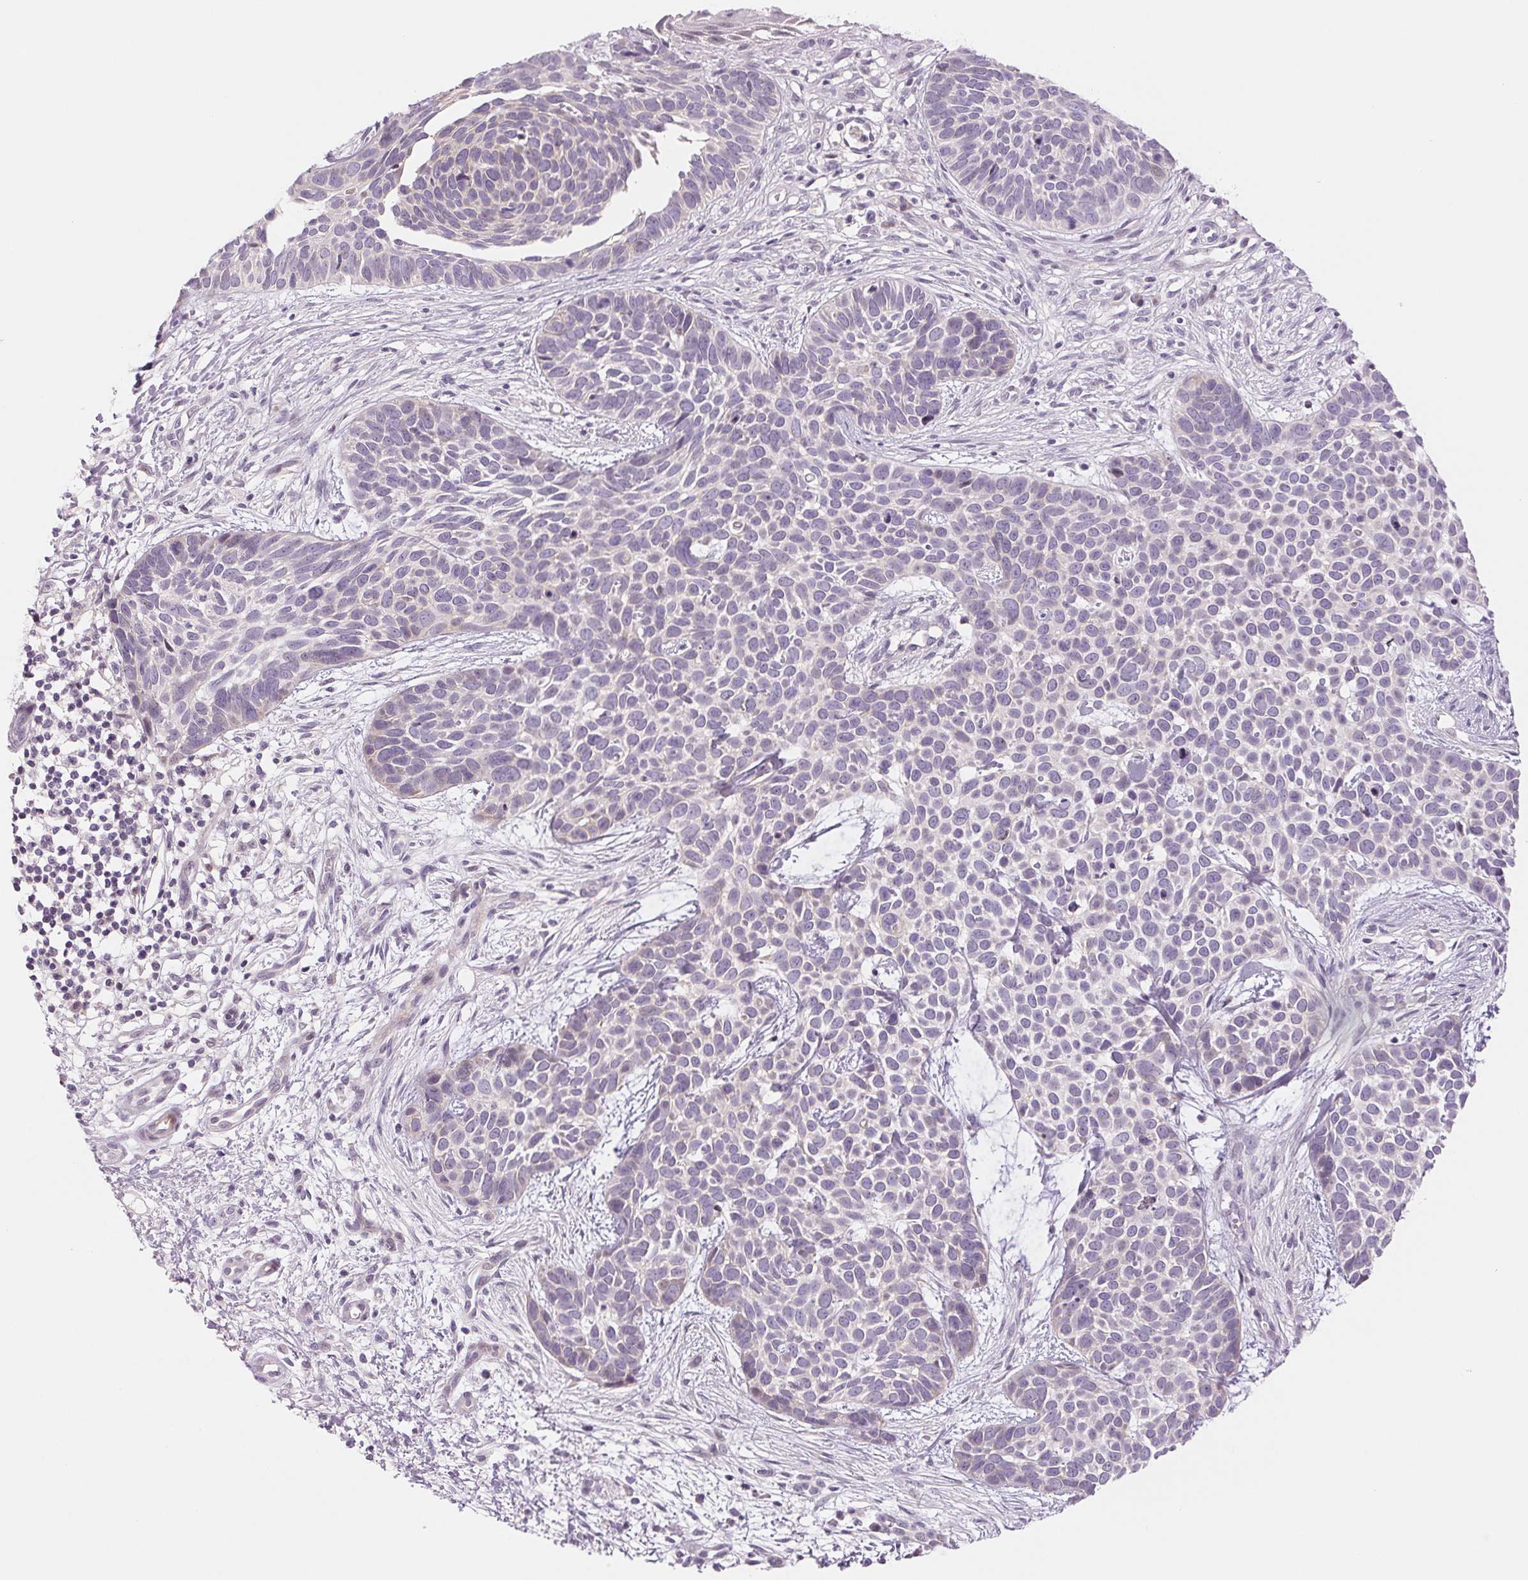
{"staining": {"intensity": "negative", "quantity": "none", "location": "none"}, "tissue": "skin cancer", "cell_type": "Tumor cells", "image_type": "cancer", "snomed": [{"axis": "morphology", "description": "Basal cell carcinoma"}, {"axis": "topography", "description": "Skin"}], "caption": "A histopathology image of skin cancer (basal cell carcinoma) stained for a protein displays no brown staining in tumor cells. Brightfield microscopy of immunohistochemistry stained with DAB (3,3'-diaminobenzidine) (brown) and hematoxylin (blue), captured at high magnification.", "gene": "CCDC168", "patient": {"sex": "male", "age": 69}}